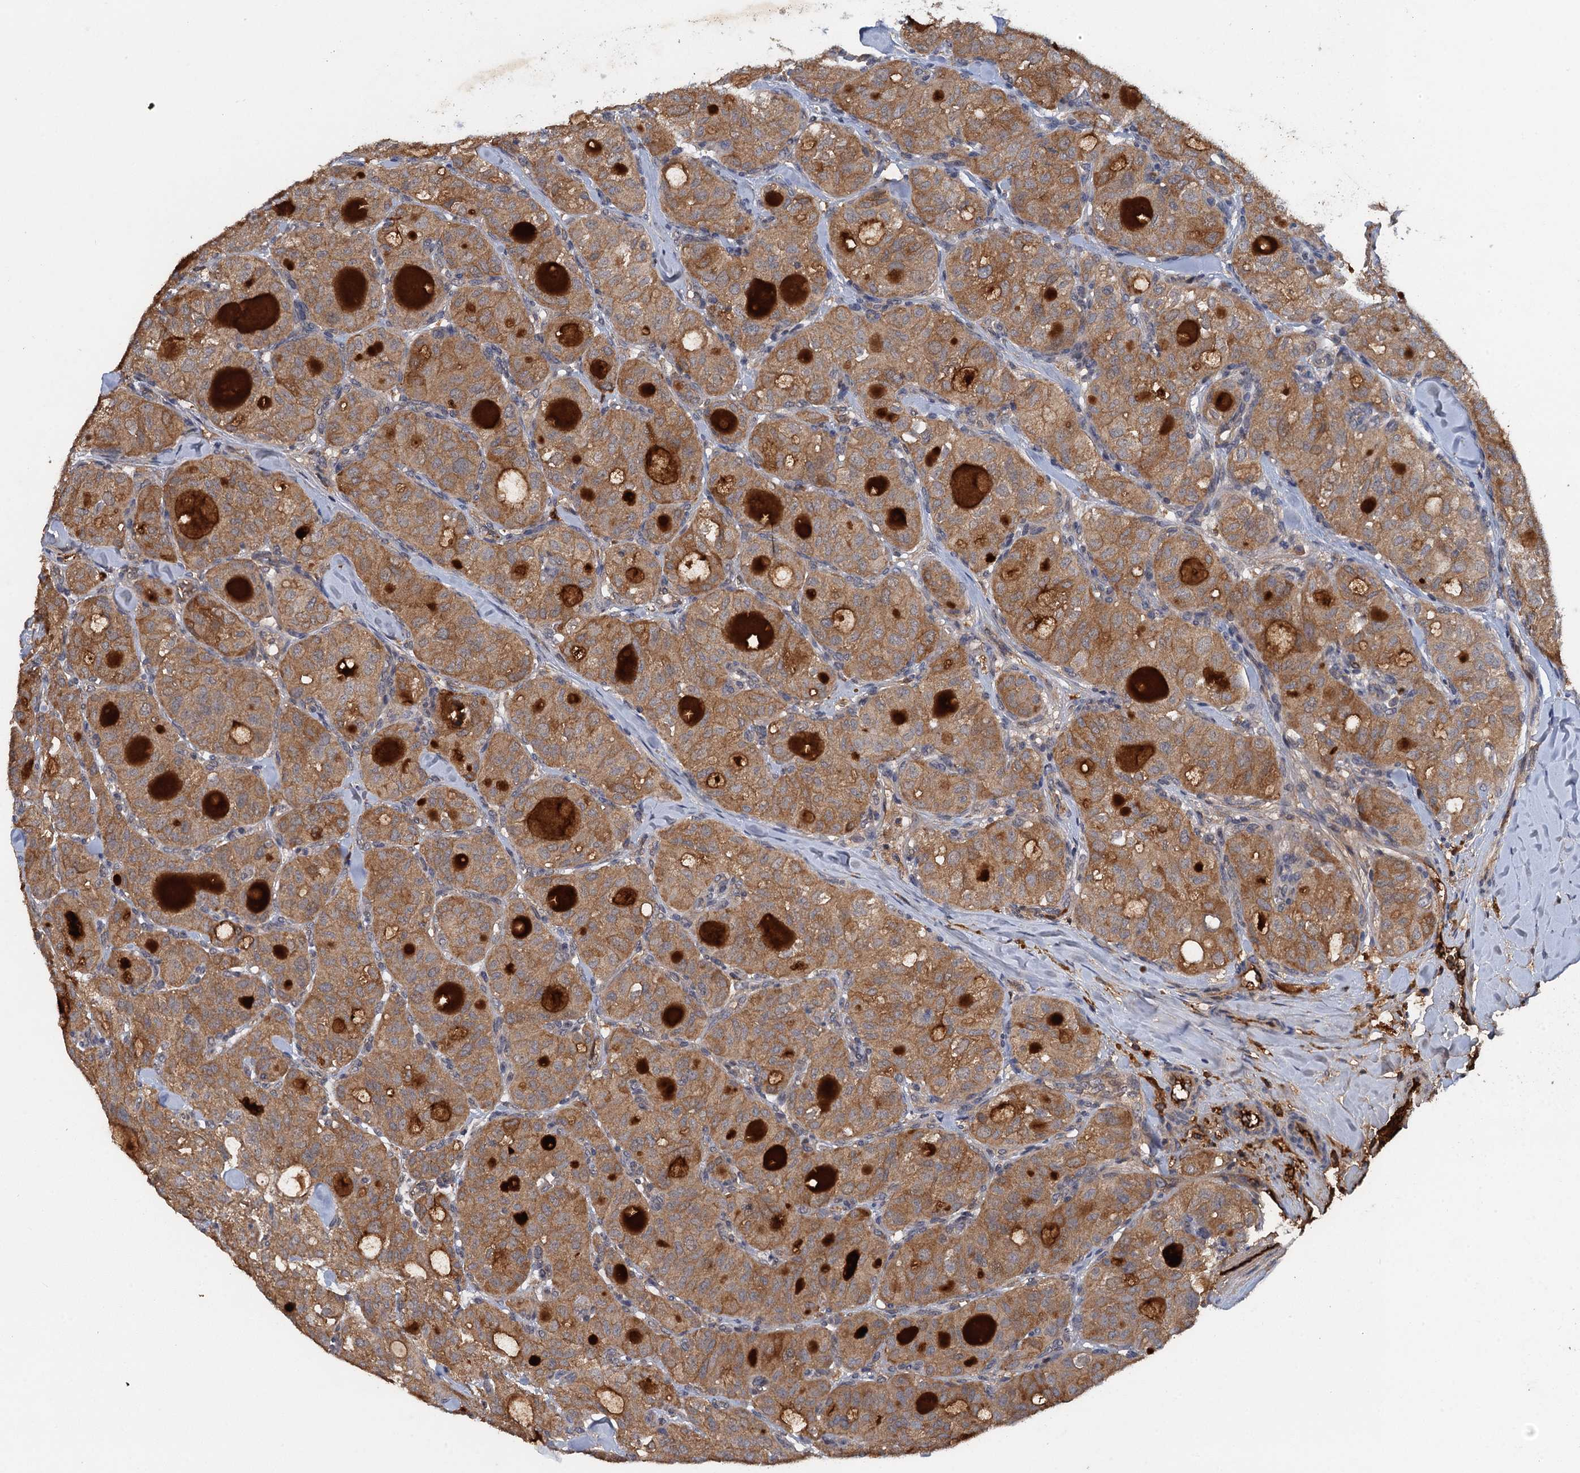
{"staining": {"intensity": "moderate", "quantity": ">75%", "location": "cytoplasmic/membranous"}, "tissue": "thyroid cancer", "cell_type": "Tumor cells", "image_type": "cancer", "snomed": [{"axis": "morphology", "description": "Follicular adenoma carcinoma, NOS"}, {"axis": "topography", "description": "Thyroid gland"}], "caption": "Thyroid cancer stained for a protein (brown) displays moderate cytoplasmic/membranous positive positivity in approximately >75% of tumor cells.", "gene": "HAPLN3", "patient": {"sex": "male", "age": 75}}